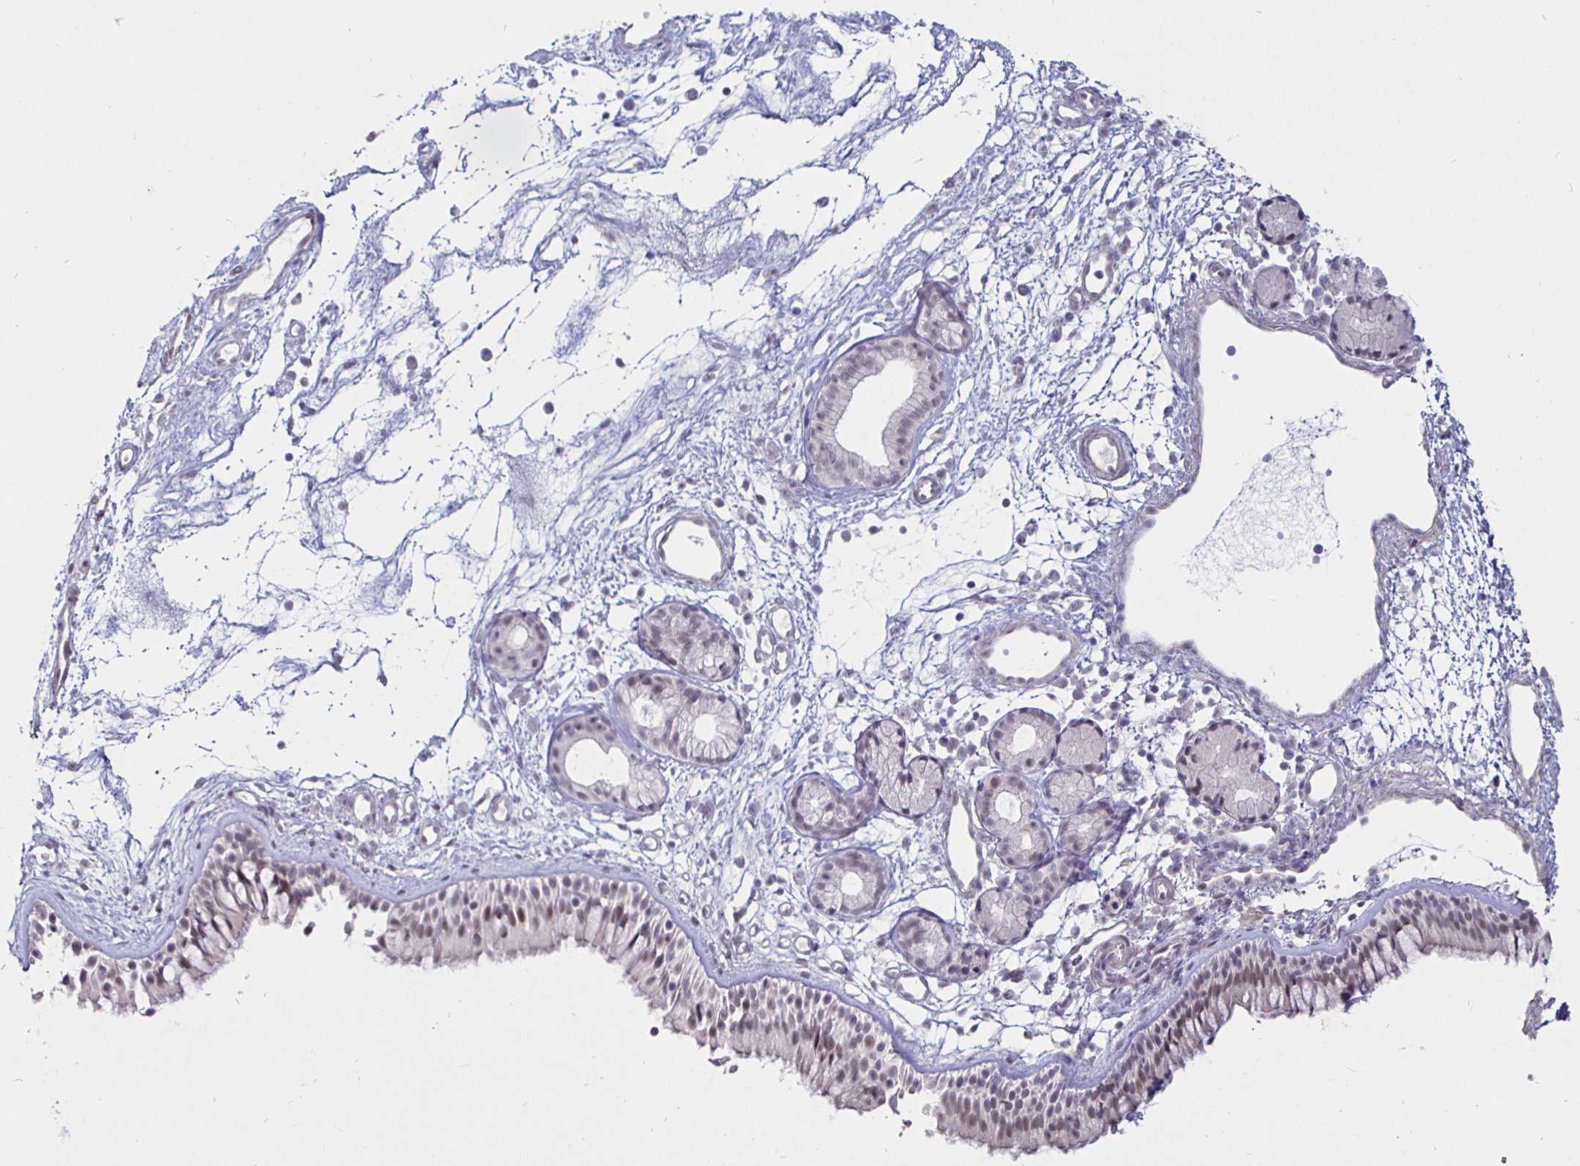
{"staining": {"intensity": "weak", "quantity": ">75%", "location": "nuclear"}, "tissue": "nasopharynx", "cell_type": "Respiratory epithelial cells", "image_type": "normal", "snomed": [{"axis": "morphology", "description": "Normal tissue, NOS"}, {"axis": "topography", "description": "Nasopharynx"}], "caption": "Immunohistochemistry (DAB) staining of unremarkable human nasopharynx shows weak nuclear protein expression in about >75% of respiratory epithelial cells.", "gene": "MLH1", "patient": {"sex": "female", "age": 70}}